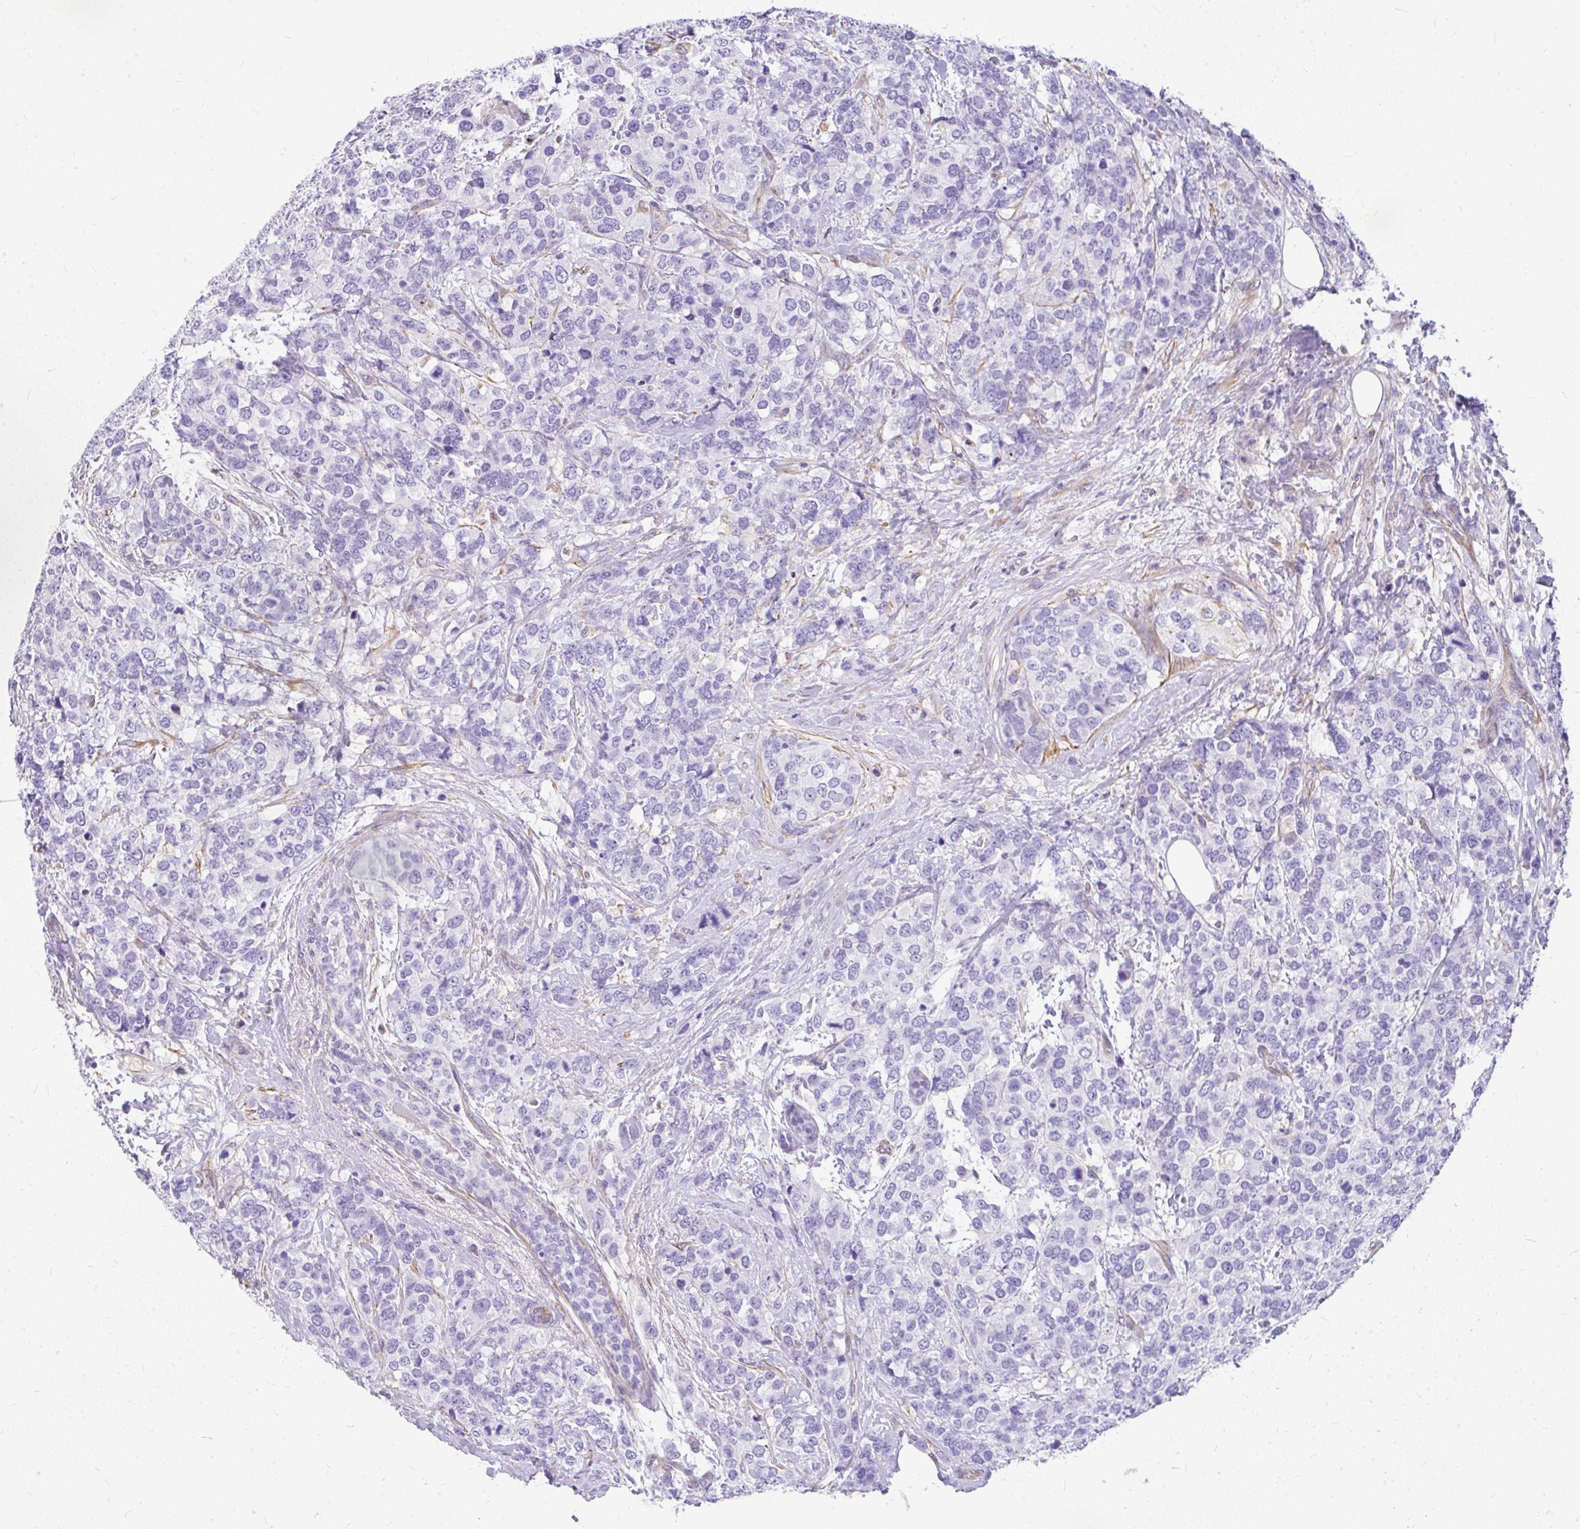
{"staining": {"intensity": "negative", "quantity": "none", "location": "none"}, "tissue": "breast cancer", "cell_type": "Tumor cells", "image_type": "cancer", "snomed": [{"axis": "morphology", "description": "Lobular carcinoma"}, {"axis": "topography", "description": "Breast"}], "caption": "Immunohistochemistry of human breast cancer (lobular carcinoma) reveals no staining in tumor cells.", "gene": "FAM83C", "patient": {"sex": "female", "age": 59}}